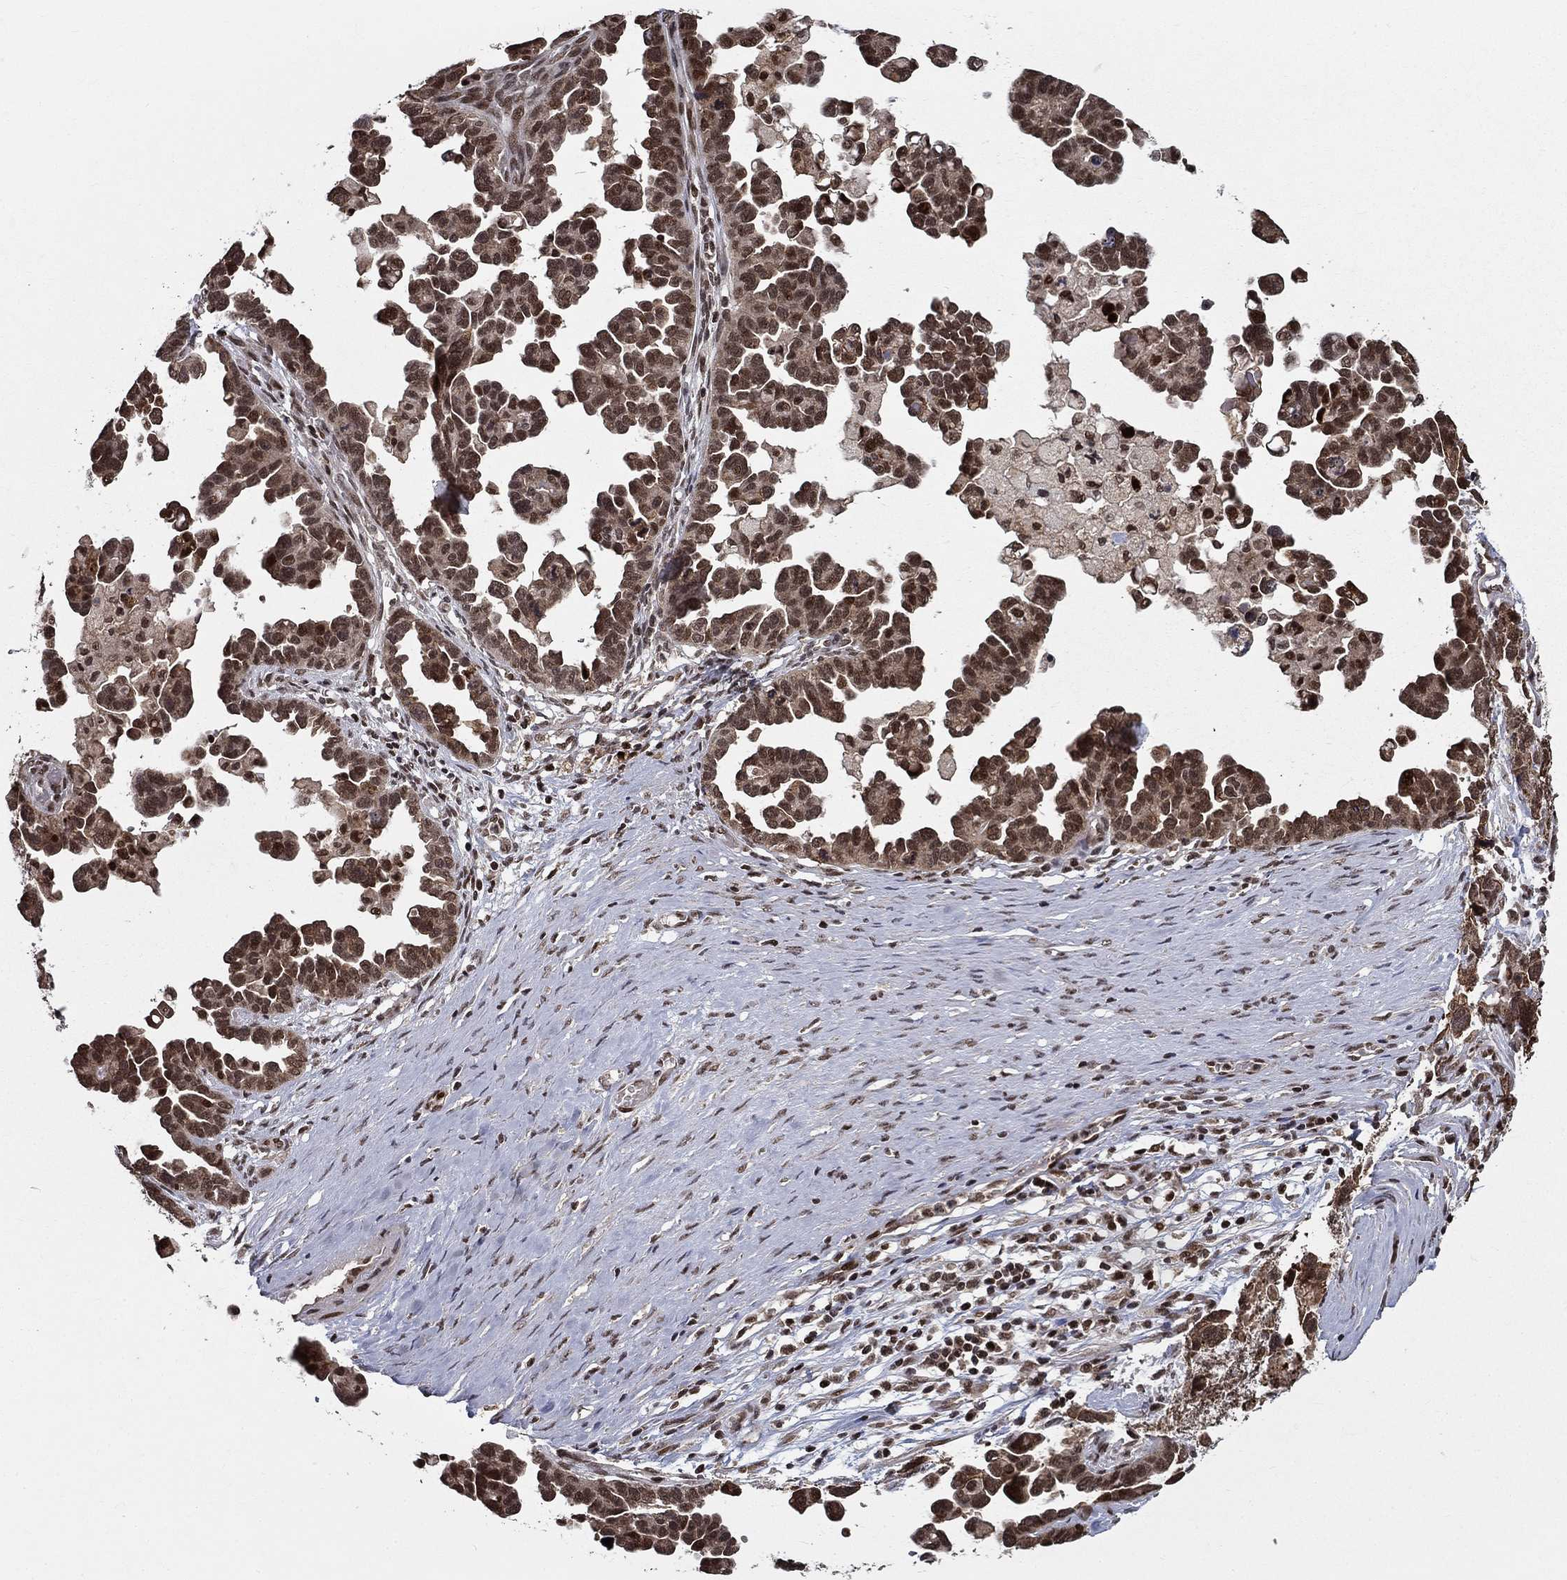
{"staining": {"intensity": "strong", "quantity": ">75%", "location": "nuclear"}, "tissue": "ovarian cancer", "cell_type": "Tumor cells", "image_type": "cancer", "snomed": [{"axis": "morphology", "description": "Cystadenocarcinoma, serous, NOS"}, {"axis": "topography", "description": "Ovary"}], "caption": "IHC of serous cystadenocarcinoma (ovarian) displays high levels of strong nuclear staining in approximately >75% of tumor cells.", "gene": "CDCA7L", "patient": {"sex": "female", "age": 54}}